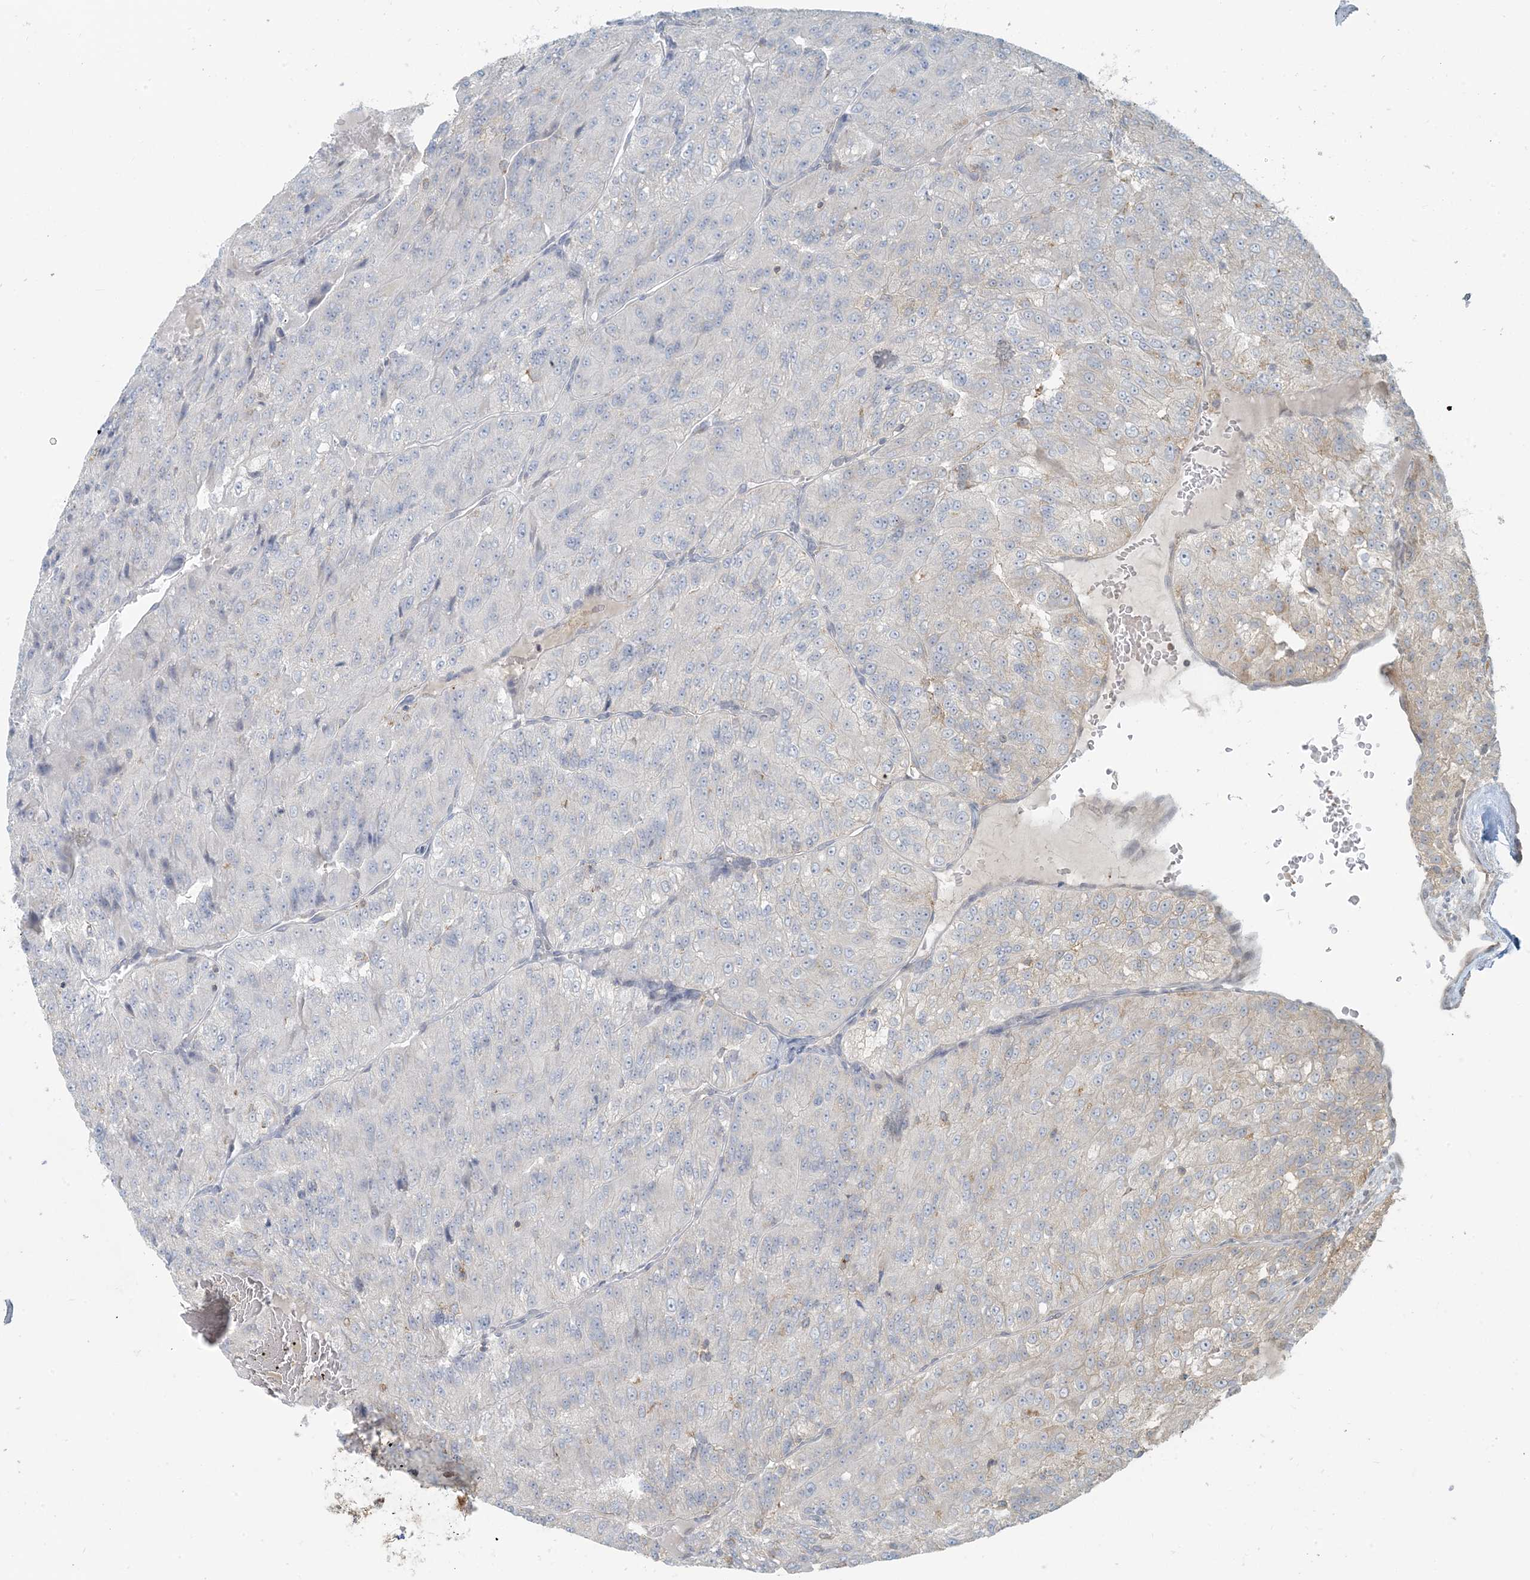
{"staining": {"intensity": "negative", "quantity": "none", "location": "none"}, "tissue": "renal cancer", "cell_type": "Tumor cells", "image_type": "cancer", "snomed": [{"axis": "morphology", "description": "Adenocarcinoma, NOS"}, {"axis": "topography", "description": "Kidney"}], "caption": "The photomicrograph shows no staining of tumor cells in renal adenocarcinoma.", "gene": "HACL1", "patient": {"sex": "female", "age": 63}}